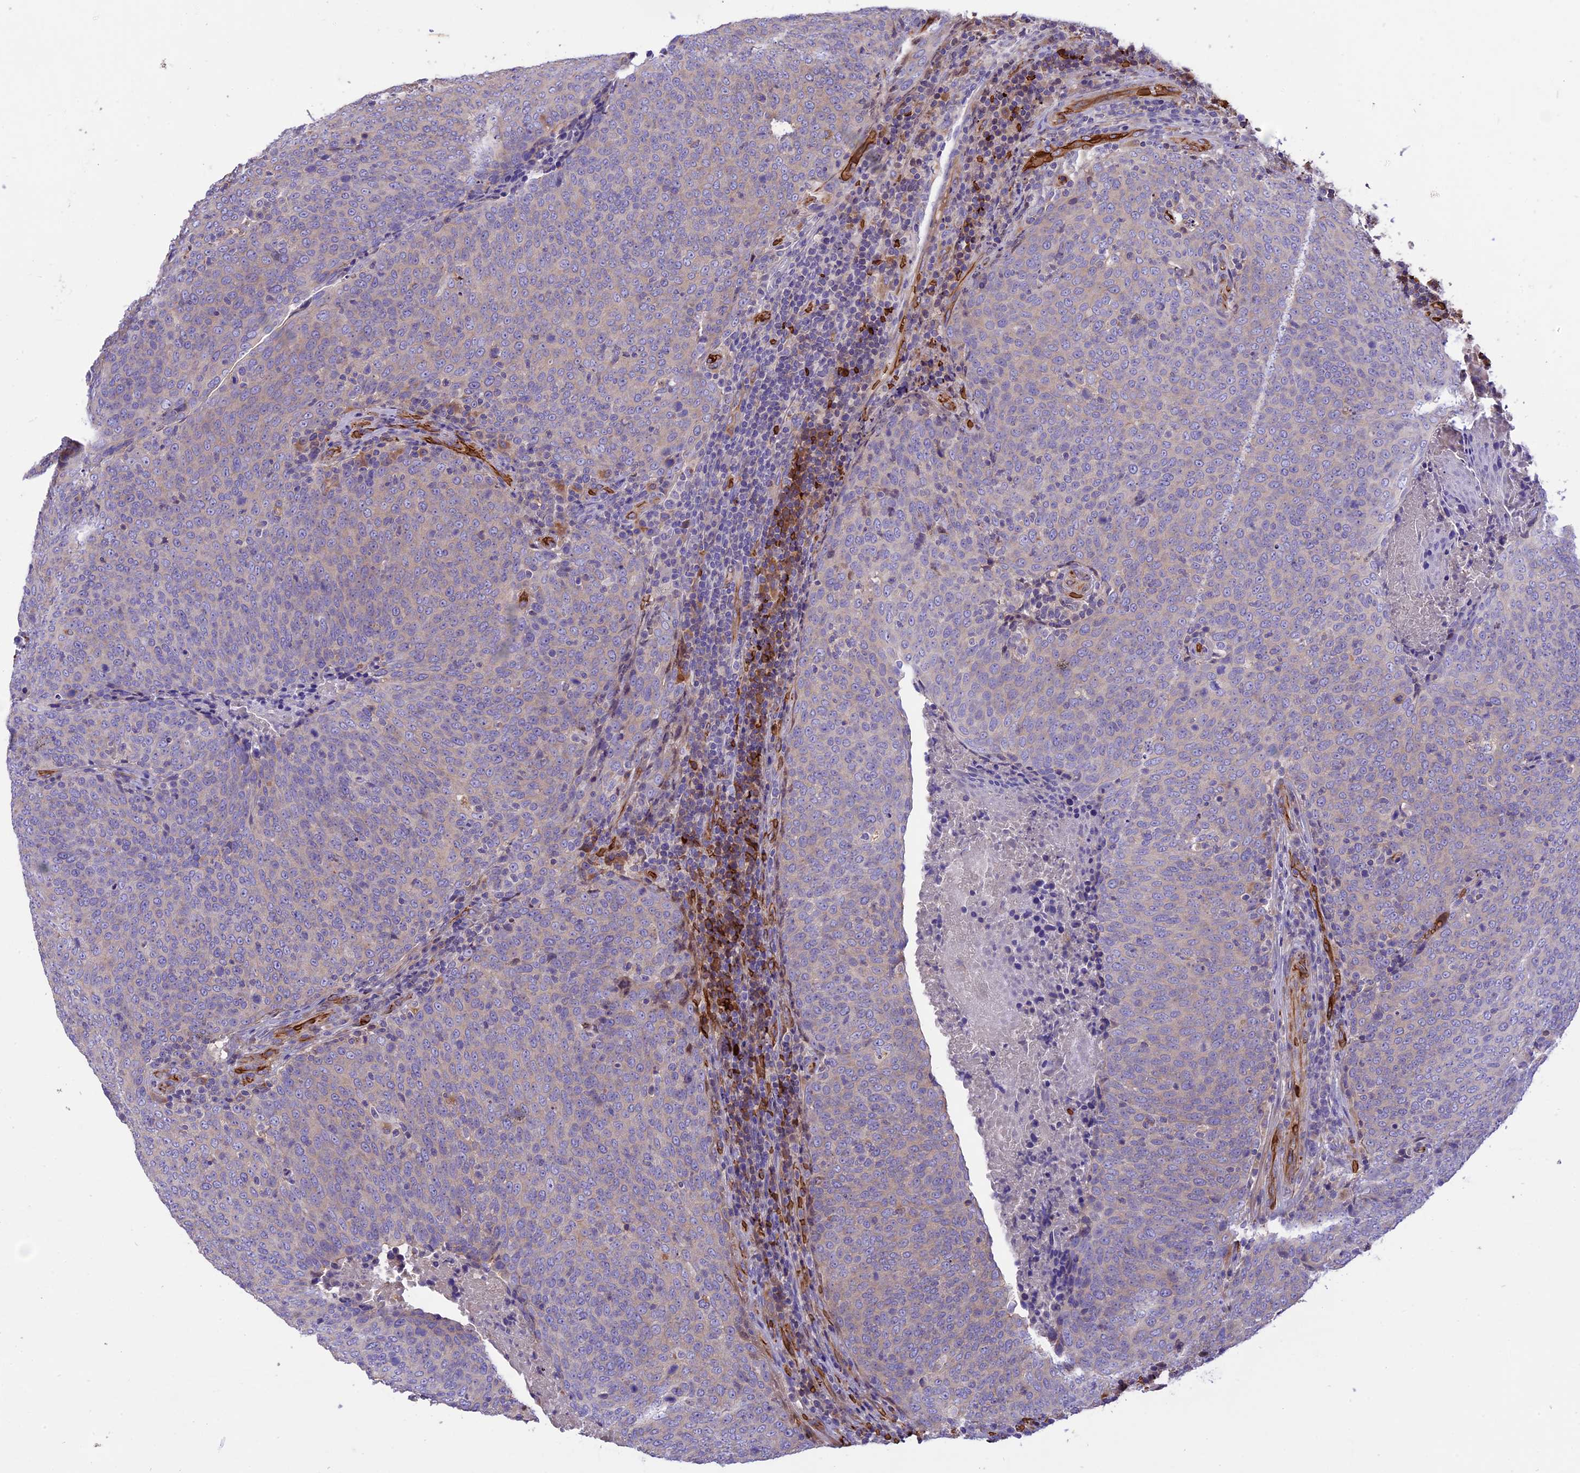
{"staining": {"intensity": "negative", "quantity": "none", "location": "none"}, "tissue": "head and neck cancer", "cell_type": "Tumor cells", "image_type": "cancer", "snomed": [{"axis": "morphology", "description": "Squamous cell carcinoma, NOS"}, {"axis": "morphology", "description": "Squamous cell carcinoma, metastatic, NOS"}, {"axis": "topography", "description": "Lymph node"}, {"axis": "topography", "description": "Head-Neck"}], "caption": "Micrograph shows no significant protein positivity in tumor cells of head and neck cancer (metastatic squamous cell carcinoma). Brightfield microscopy of immunohistochemistry stained with DAB (brown) and hematoxylin (blue), captured at high magnification.", "gene": "TTC4", "patient": {"sex": "male", "age": 62}}